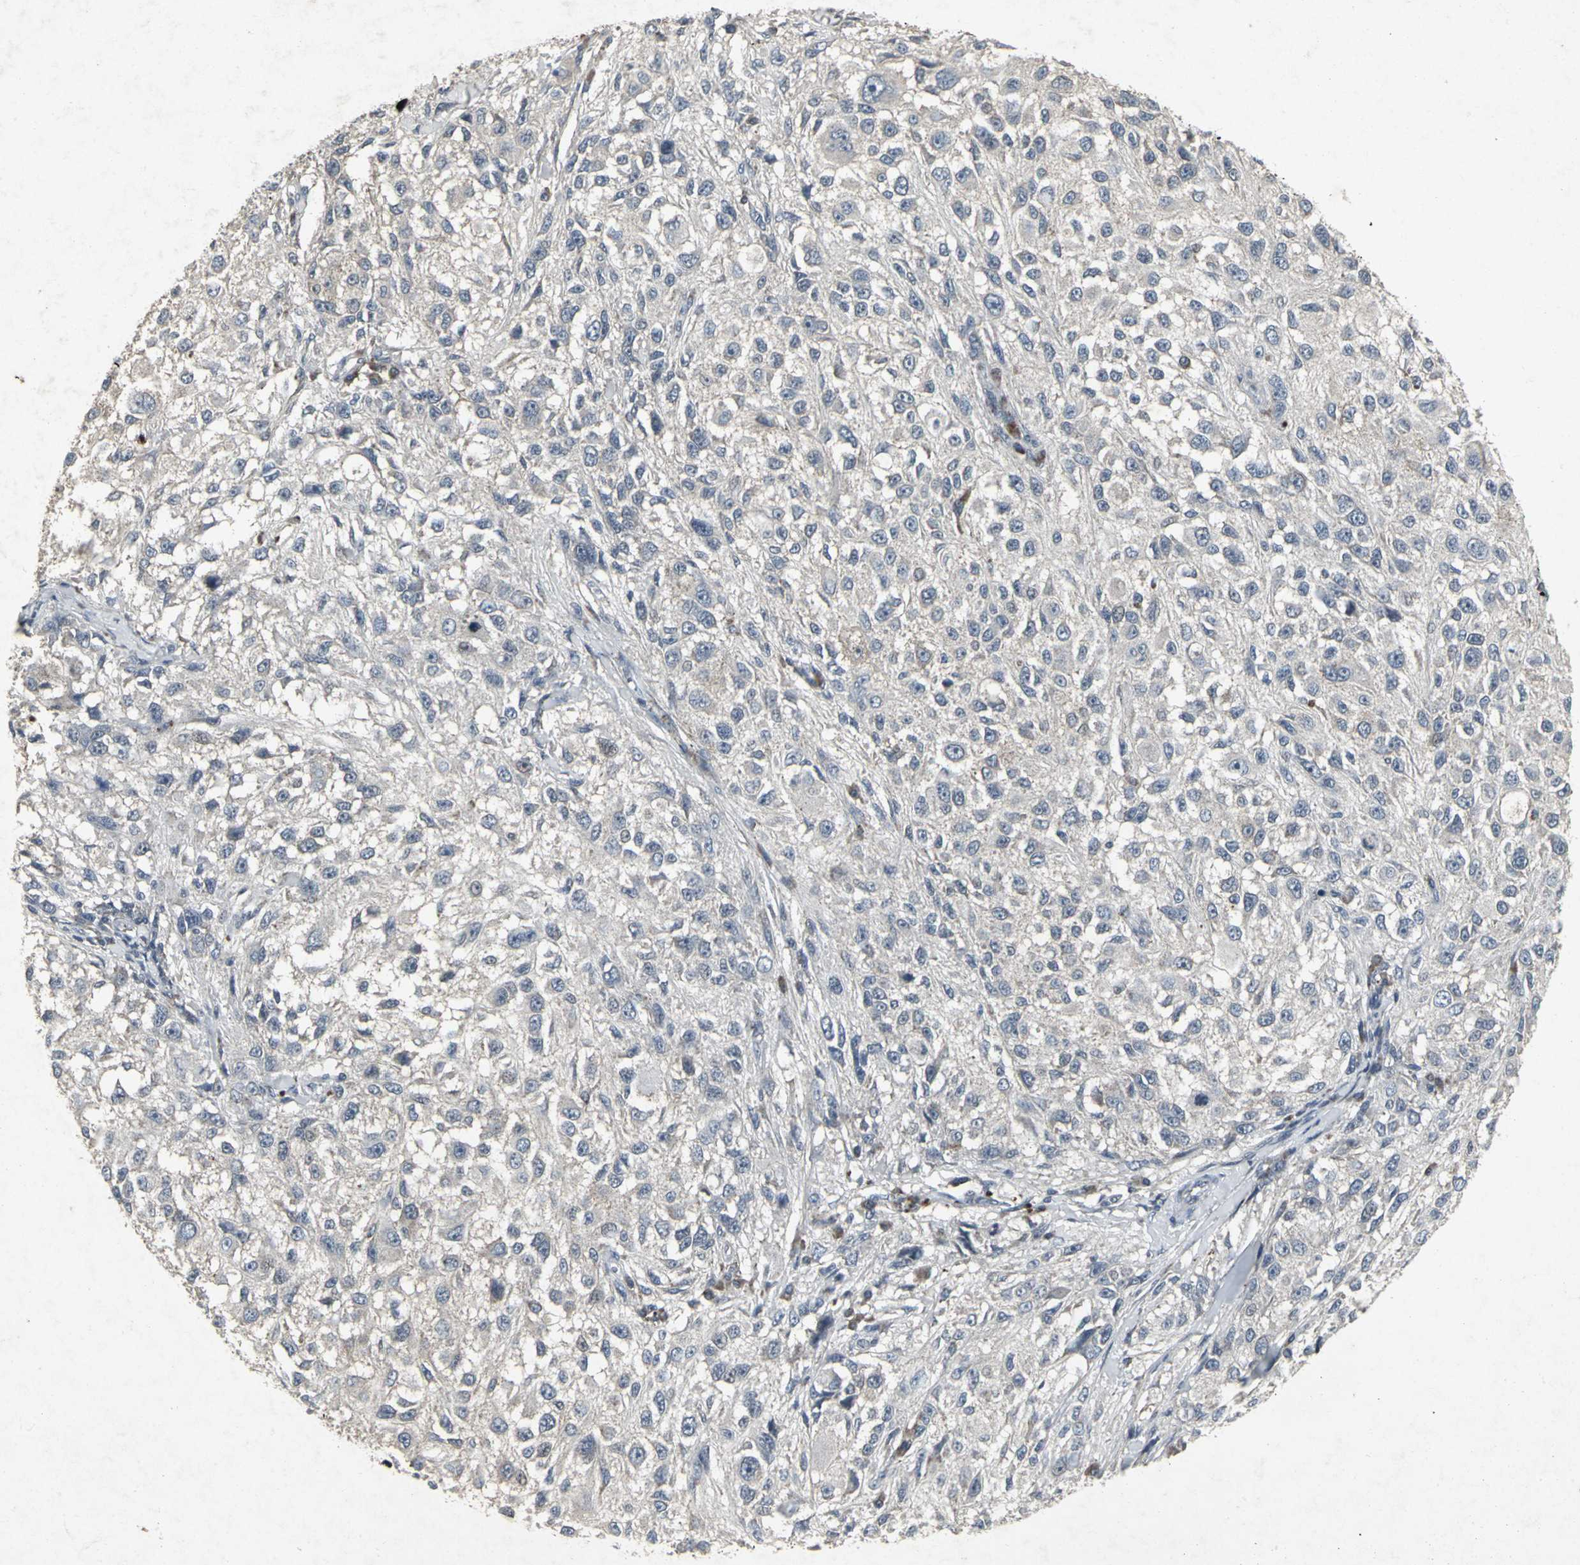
{"staining": {"intensity": "weak", "quantity": "<25%", "location": "cytoplasmic/membranous"}, "tissue": "melanoma", "cell_type": "Tumor cells", "image_type": "cancer", "snomed": [{"axis": "morphology", "description": "Necrosis, NOS"}, {"axis": "morphology", "description": "Malignant melanoma, NOS"}, {"axis": "topography", "description": "Skin"}], "caption": "A high-resolution photomicrograph shows immunohistochemistry (IHC) staining of malignant melanoma, which exhibits no significant staining in tumor cells. The staining was performed using DAB (3,3'-diaminobenzidine) to visualize the protein expression in brown, while the nuclei were stained in blue with hematoxylin (Magnification: 20x).", "gene": "BMP4", "patient": {"sex": "female", "age": 87}}